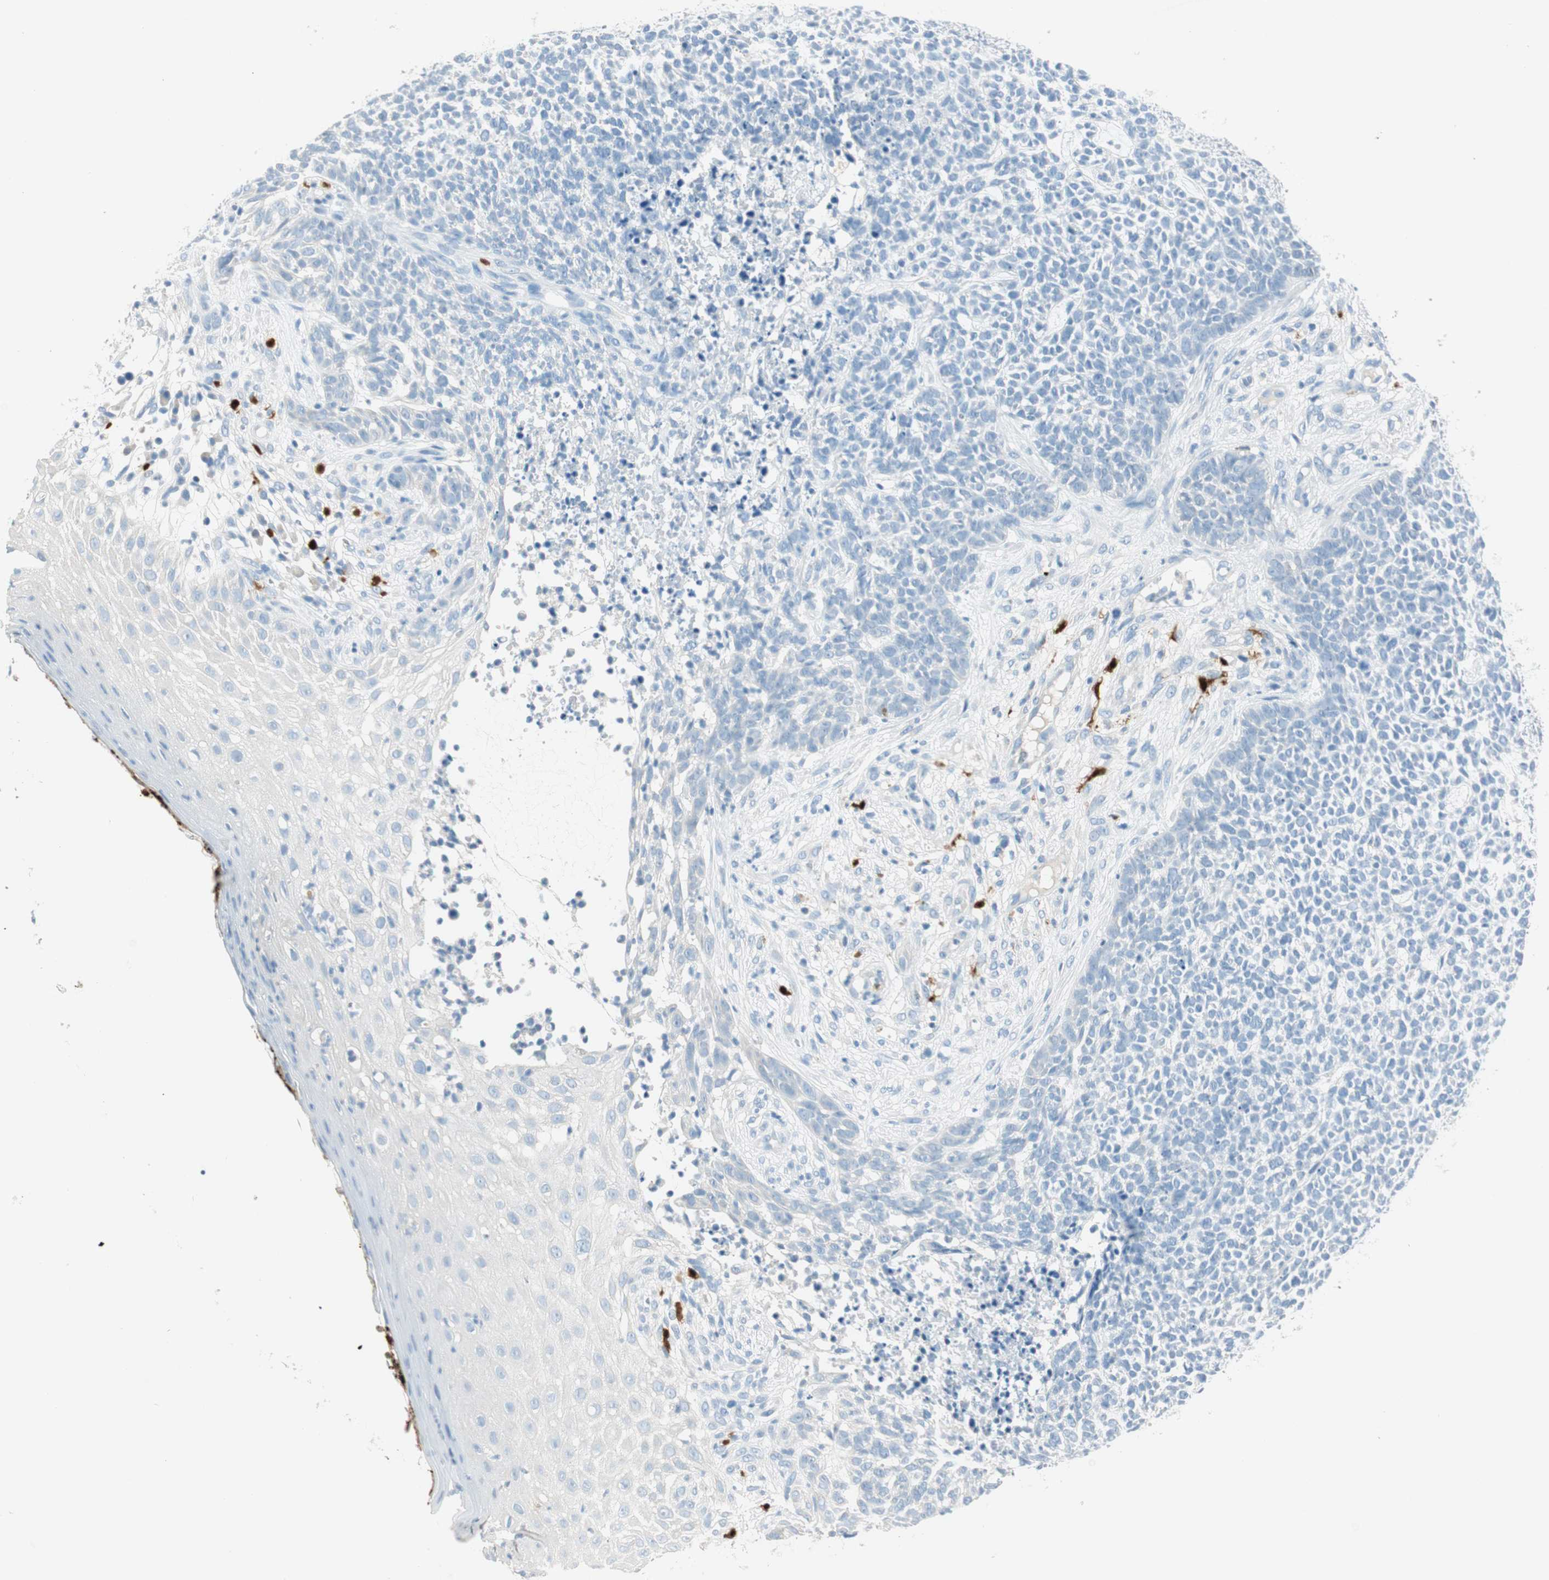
{"staining": {"intensity": "negative", "quantity": "none", "location": "none"}, "tissue": "skin cancer", "cell_type": "Tumor cells", "image_type": "cancer", "snomed": [{"axis": "morphology", "description": "Basal cell carcinoma"}, {"axis": "topography", "description": "Skin"}], "caption": "Photomicrograph shows no significant protein expression in tumor cells of skin basal cell carcinoma.", "gene": "HPGD", "patient": {"sex": "female", "age": 84}}